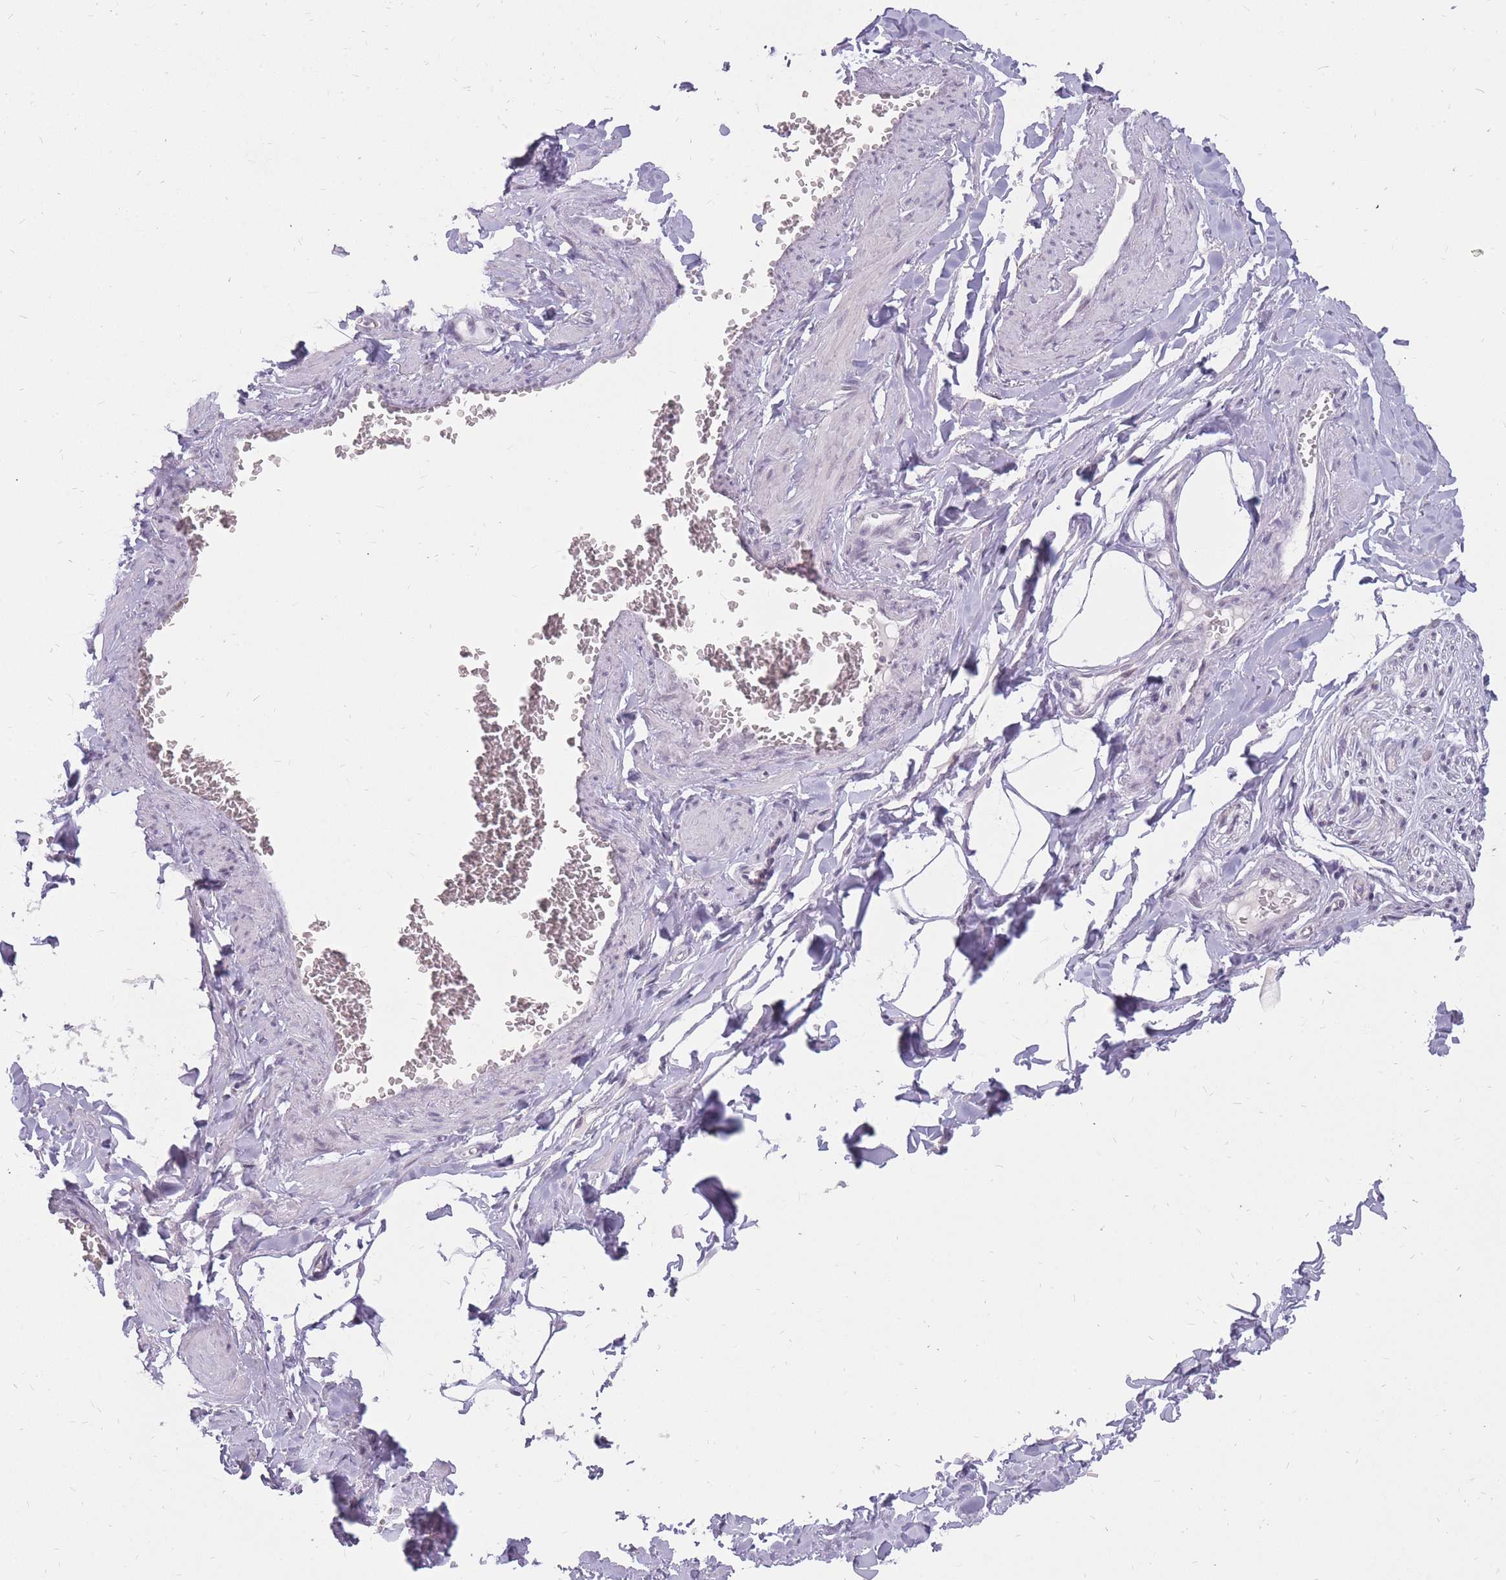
{"staining": {"intensity": "negative", "quantity": "none", "location": "none"}, "tissue": "adipose tissue", "cell_type": "Adipocytes", "image_type": "normal", "snomed": [{"axis": "morphology", "description": "Normal tissue, NOS"}, {"axis": "topography", "description": "Soft tissue"}, {"axis": "topography", "description": "Adipose tissue"}, {"axis": "topography", "description": "Vascular tissue"}, {"axis": "topography", "description": "Peripheral nerve tissue"}], "caption": "Adipocytes show no significant expression in benign adipose tissue.", "gene": "POM121C", "patient": {"sex": "male", "age": 46}}